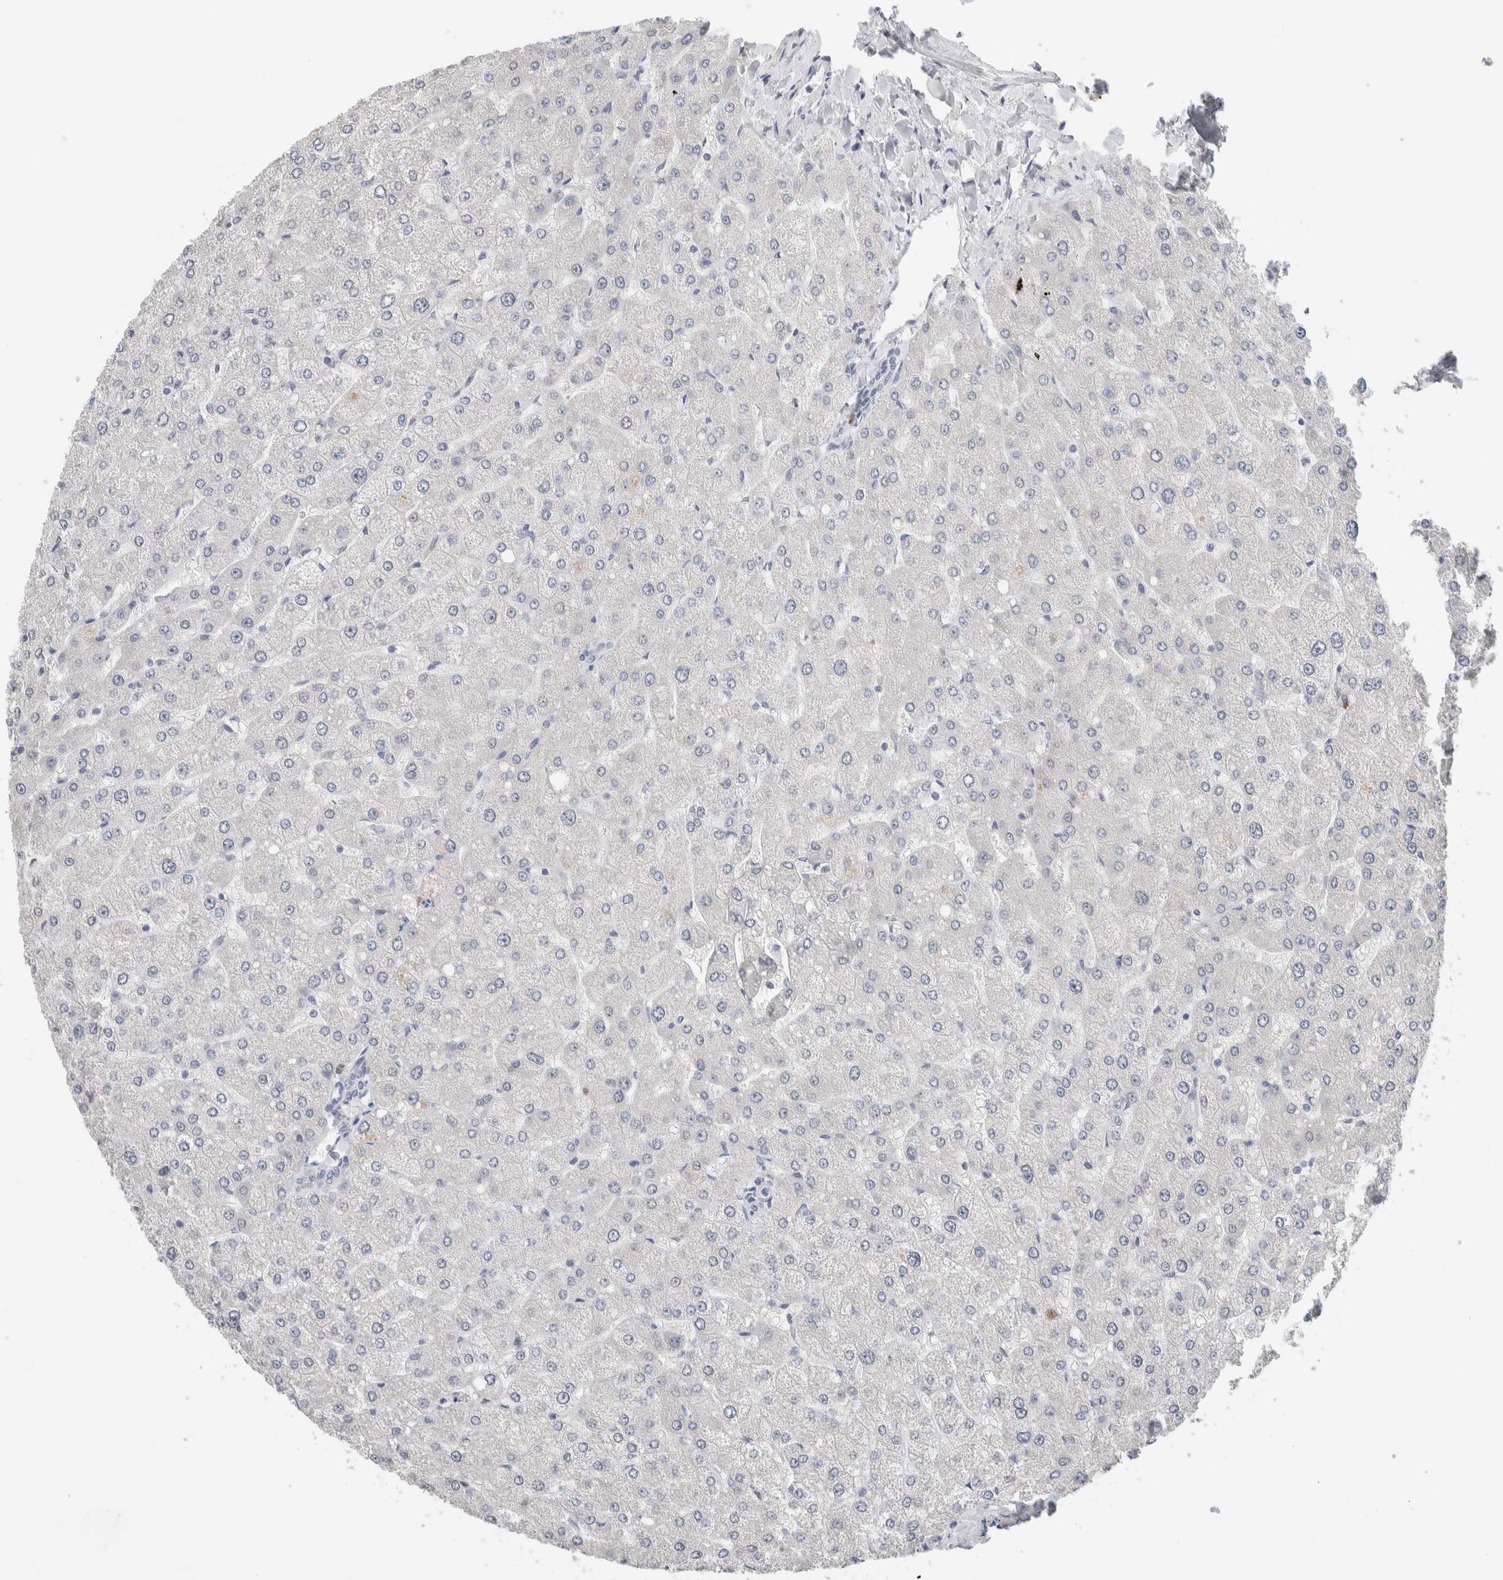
{"staining": {"intensity": "negative", "quantity": "none", "location": "none"}, "tissue": "liver", "cell_type": "Cholangiocytes", "image_type": "normal", "snomed": [{"axis": "morphology", "description": "Normal tissue, NOS"}, {"axis": "topography", "description": "Liver"}], "caption": "Cholangiocytes show no significant protein positivity in normal liver. The staining was performed using DAB to visualize the protein expression in brown, while the nuclei were stained in blue with hematoxylin (Magnification: 20x).", "gene": "SCN2A", "patient": {"sex": "male", "age": 55}}